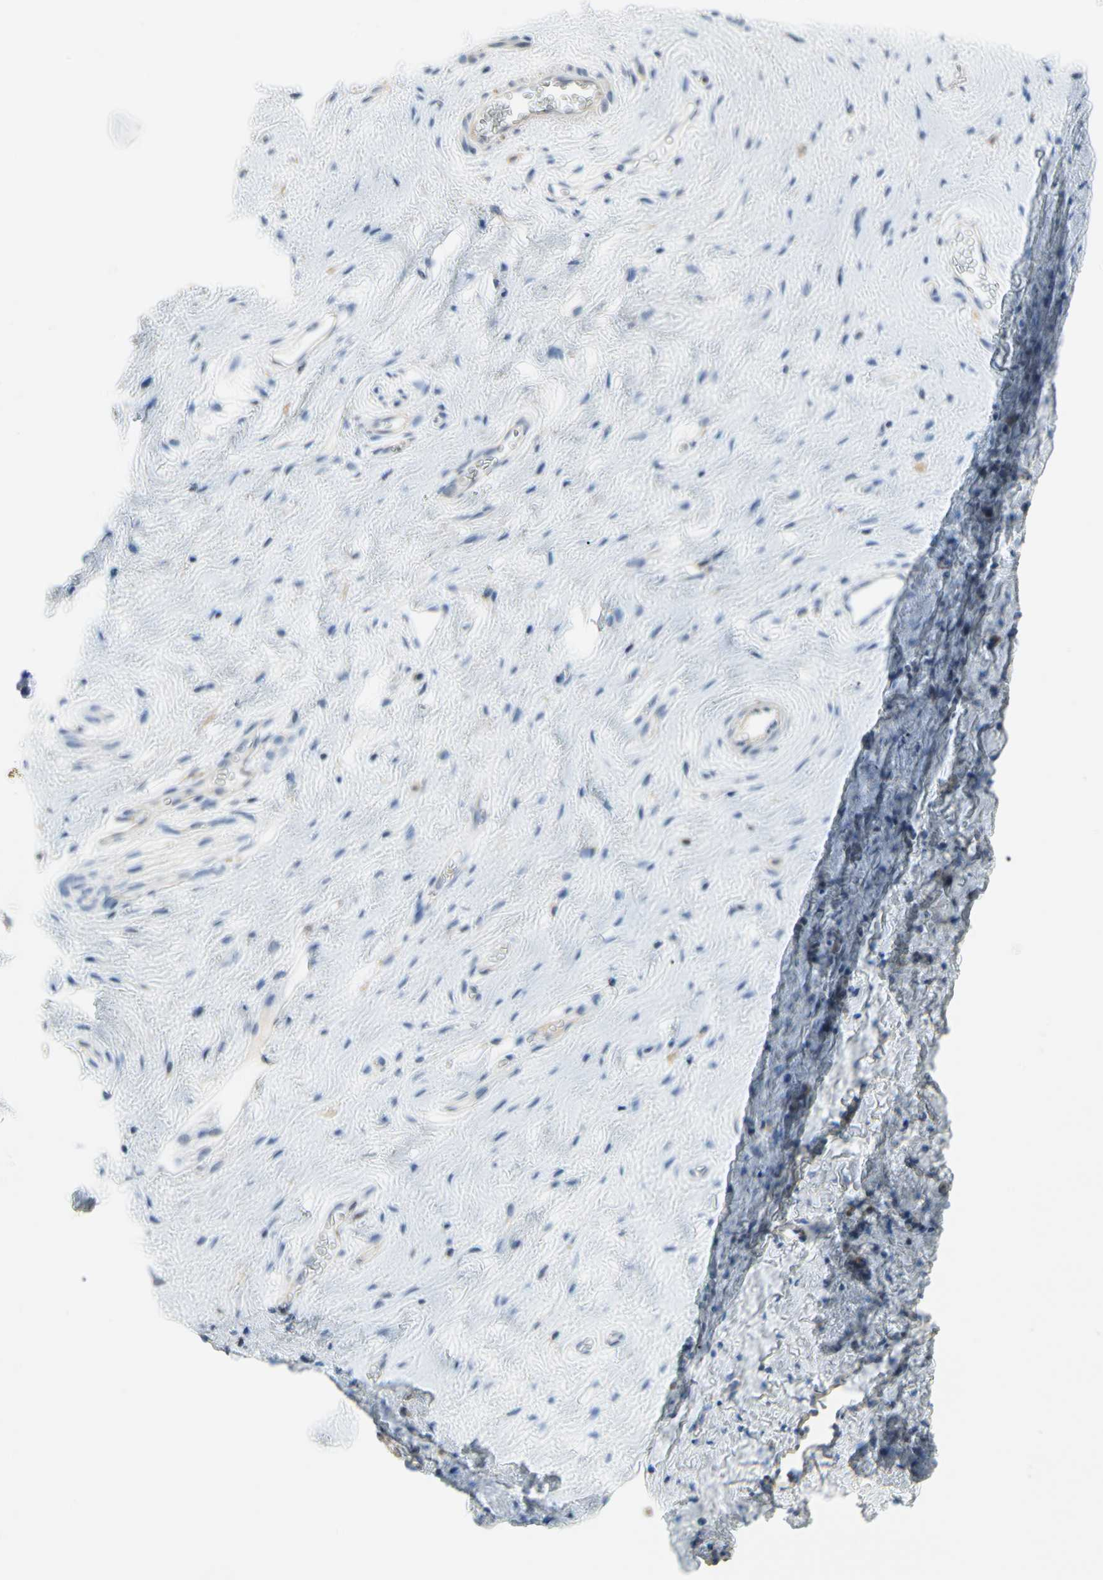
{"staining": {"intensity": "moderate", "quantity": "<25%", "location": "cytoplasmic/membranous"}, "tissue": "vagina", "cell_type": "Squamous epithelial cells", "image_type": "normal", "snomed": [{"axis": "morphology", "description": "Normal tissue, NOS"}, {"axis": "topography", "description": "Soft tissue"}, {"axis": "topography", "description": "Vagina"}], "caption": "Approximately <25% of squamous epithelial cells in benign vagina show moderate cytoplasmic/membranous protein staining as visualized by brown immunohistochemical staining.", "gene": "RETSAT", "patient": {"sex": "female", "age": 61}}